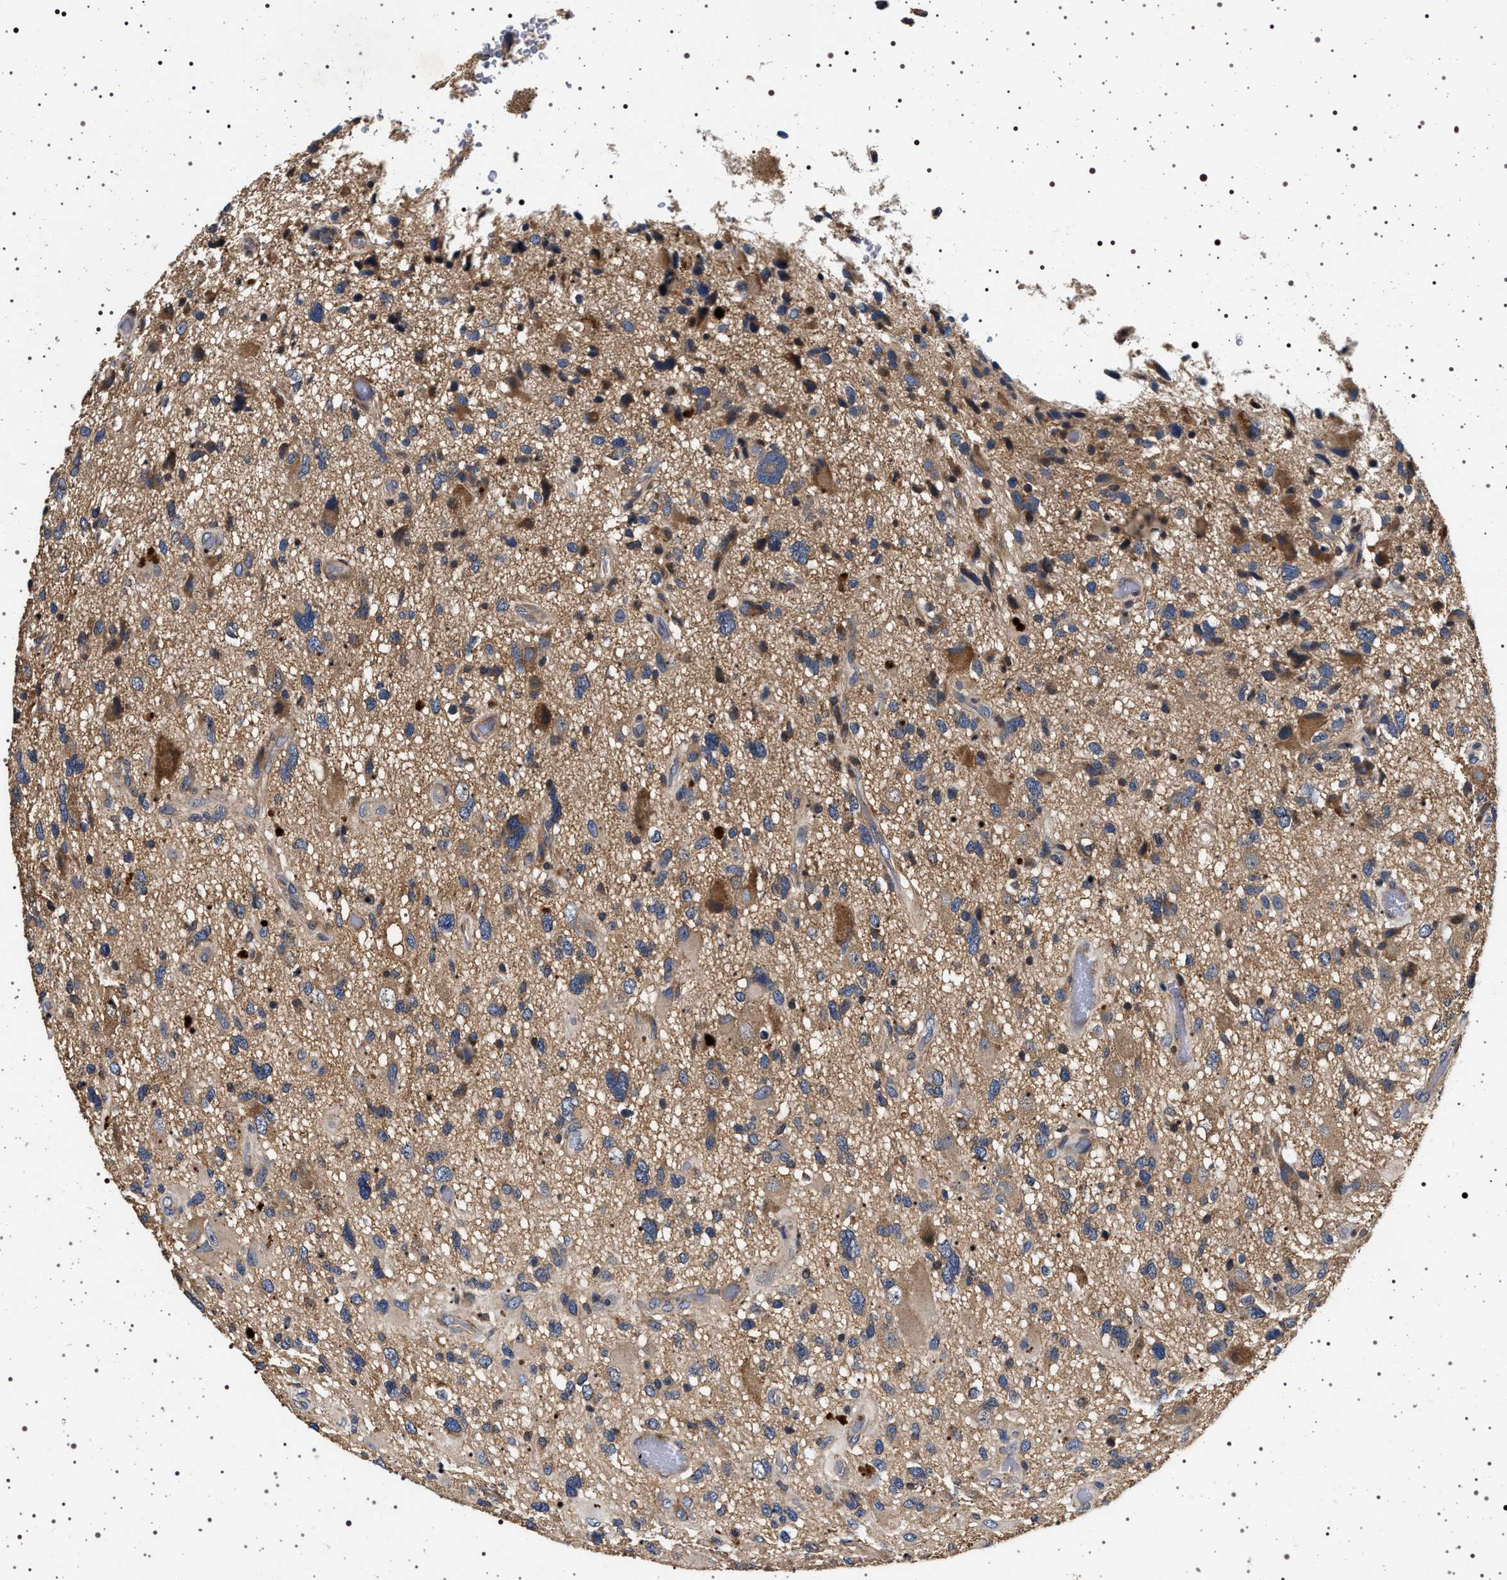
{"staining": {"intensity": "weak", "quantity": ">75%", "location": "cytoplasmic/membranous"}, "tissue": "glioma", "cell_type": "Tumor cells", "image_type": "cancer", "snomed": [{"axis": "morphology", "description": "Glioma, malignant, High grade"}, {"axis": "topography", "description": "Brain"}], "caption": "Immunohistochemistry (IHC) of malignant high-grade glioma shows low levels of weak cytoplasmic/membranous positivity in approximately >75% of tumor cells.", "gene": "DCBLD2", "patient": {"sex": "male", "age": 33}}